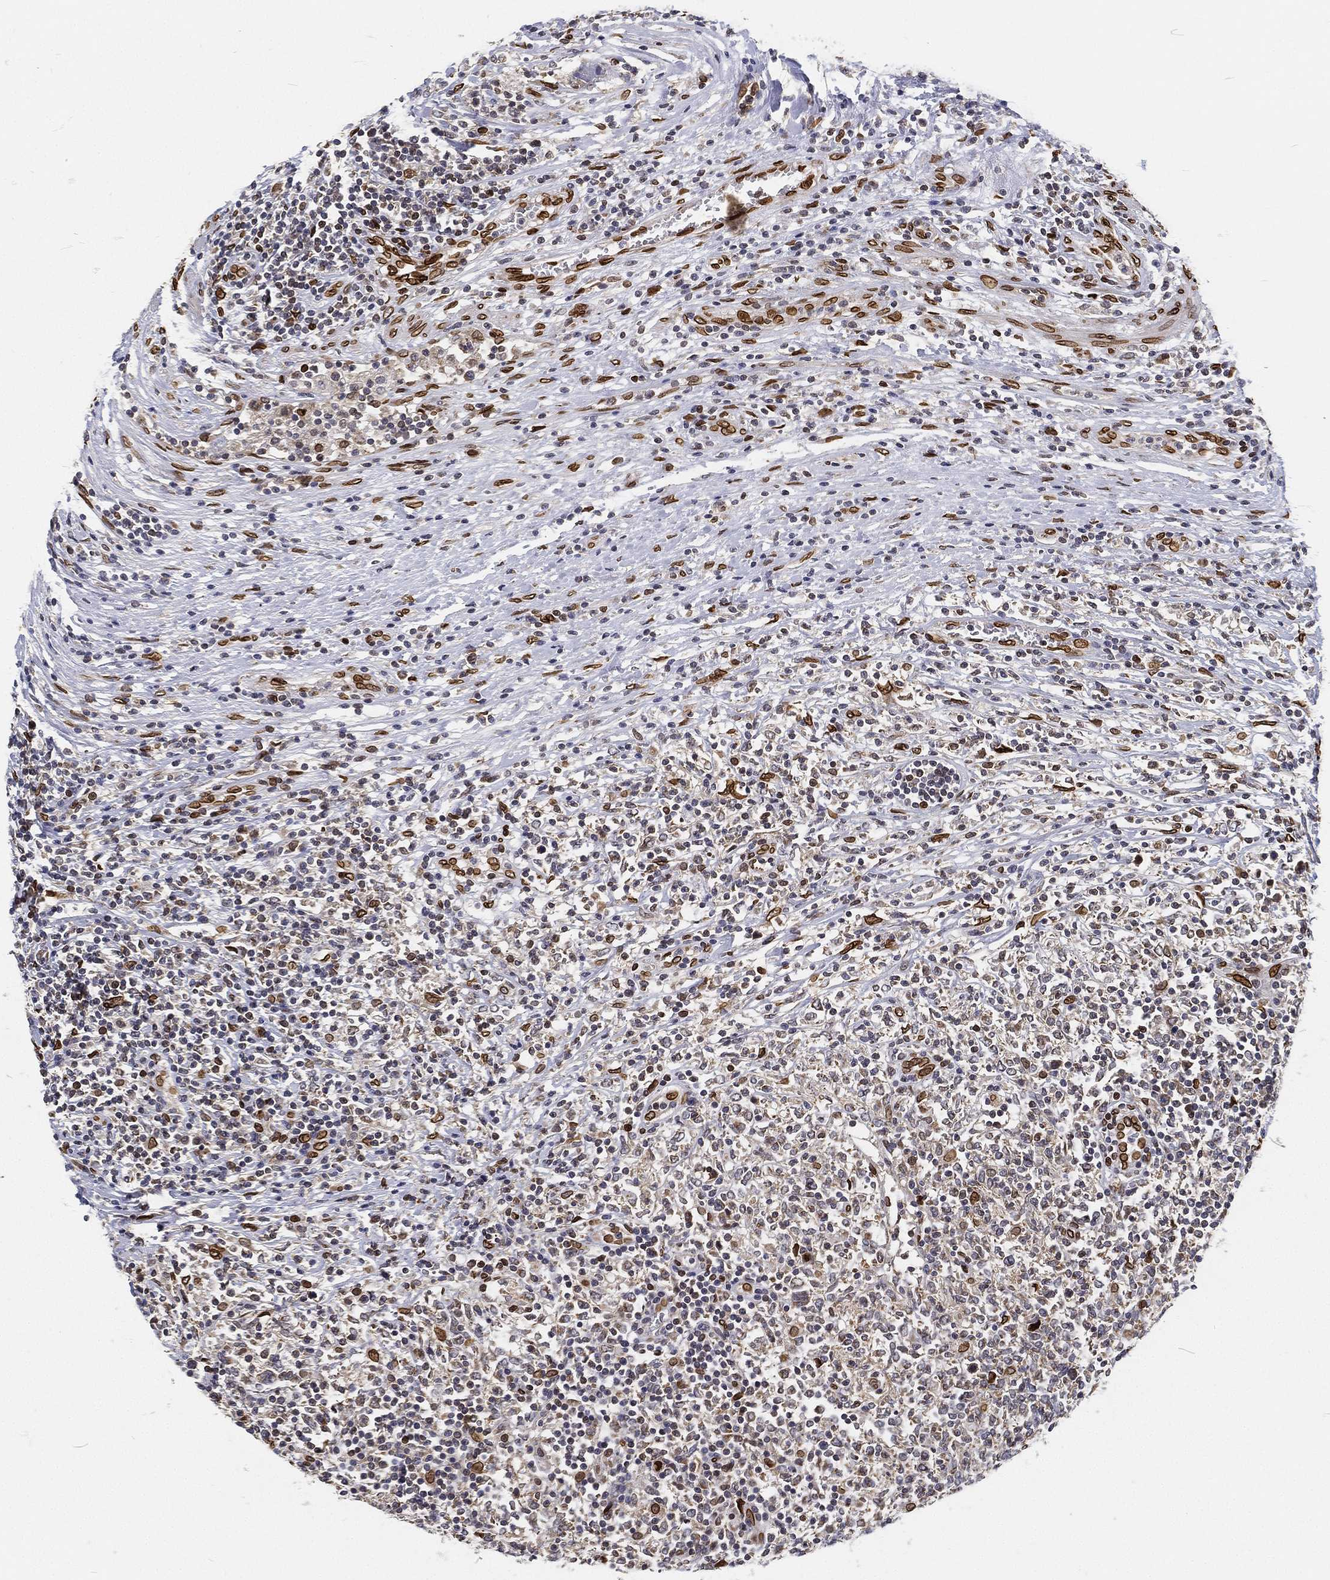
{"staining": {"intensity": "strong", "quantity": "<25%", "location": "cytoplasmic/membranous,nuclear"}, "tissue": "lymphoma", "cell_type": "Tumor cells", "image_type": "cancer", "snomed": [{"axis": "morphology", "description": "Malignant lymphoma, non-Hodgkin's type, High grade"}, {"axis": "topography", "description": "Lymph node"}], "caption": "Immunohistochemical staining of human lymphoma demonstrates medium levels of strong cytoplasmic/membranous and nuclear protein expression in about <25% of tumor cells.", "gene": "PALB2", "patient": {"sex": "female", "age": 84}}